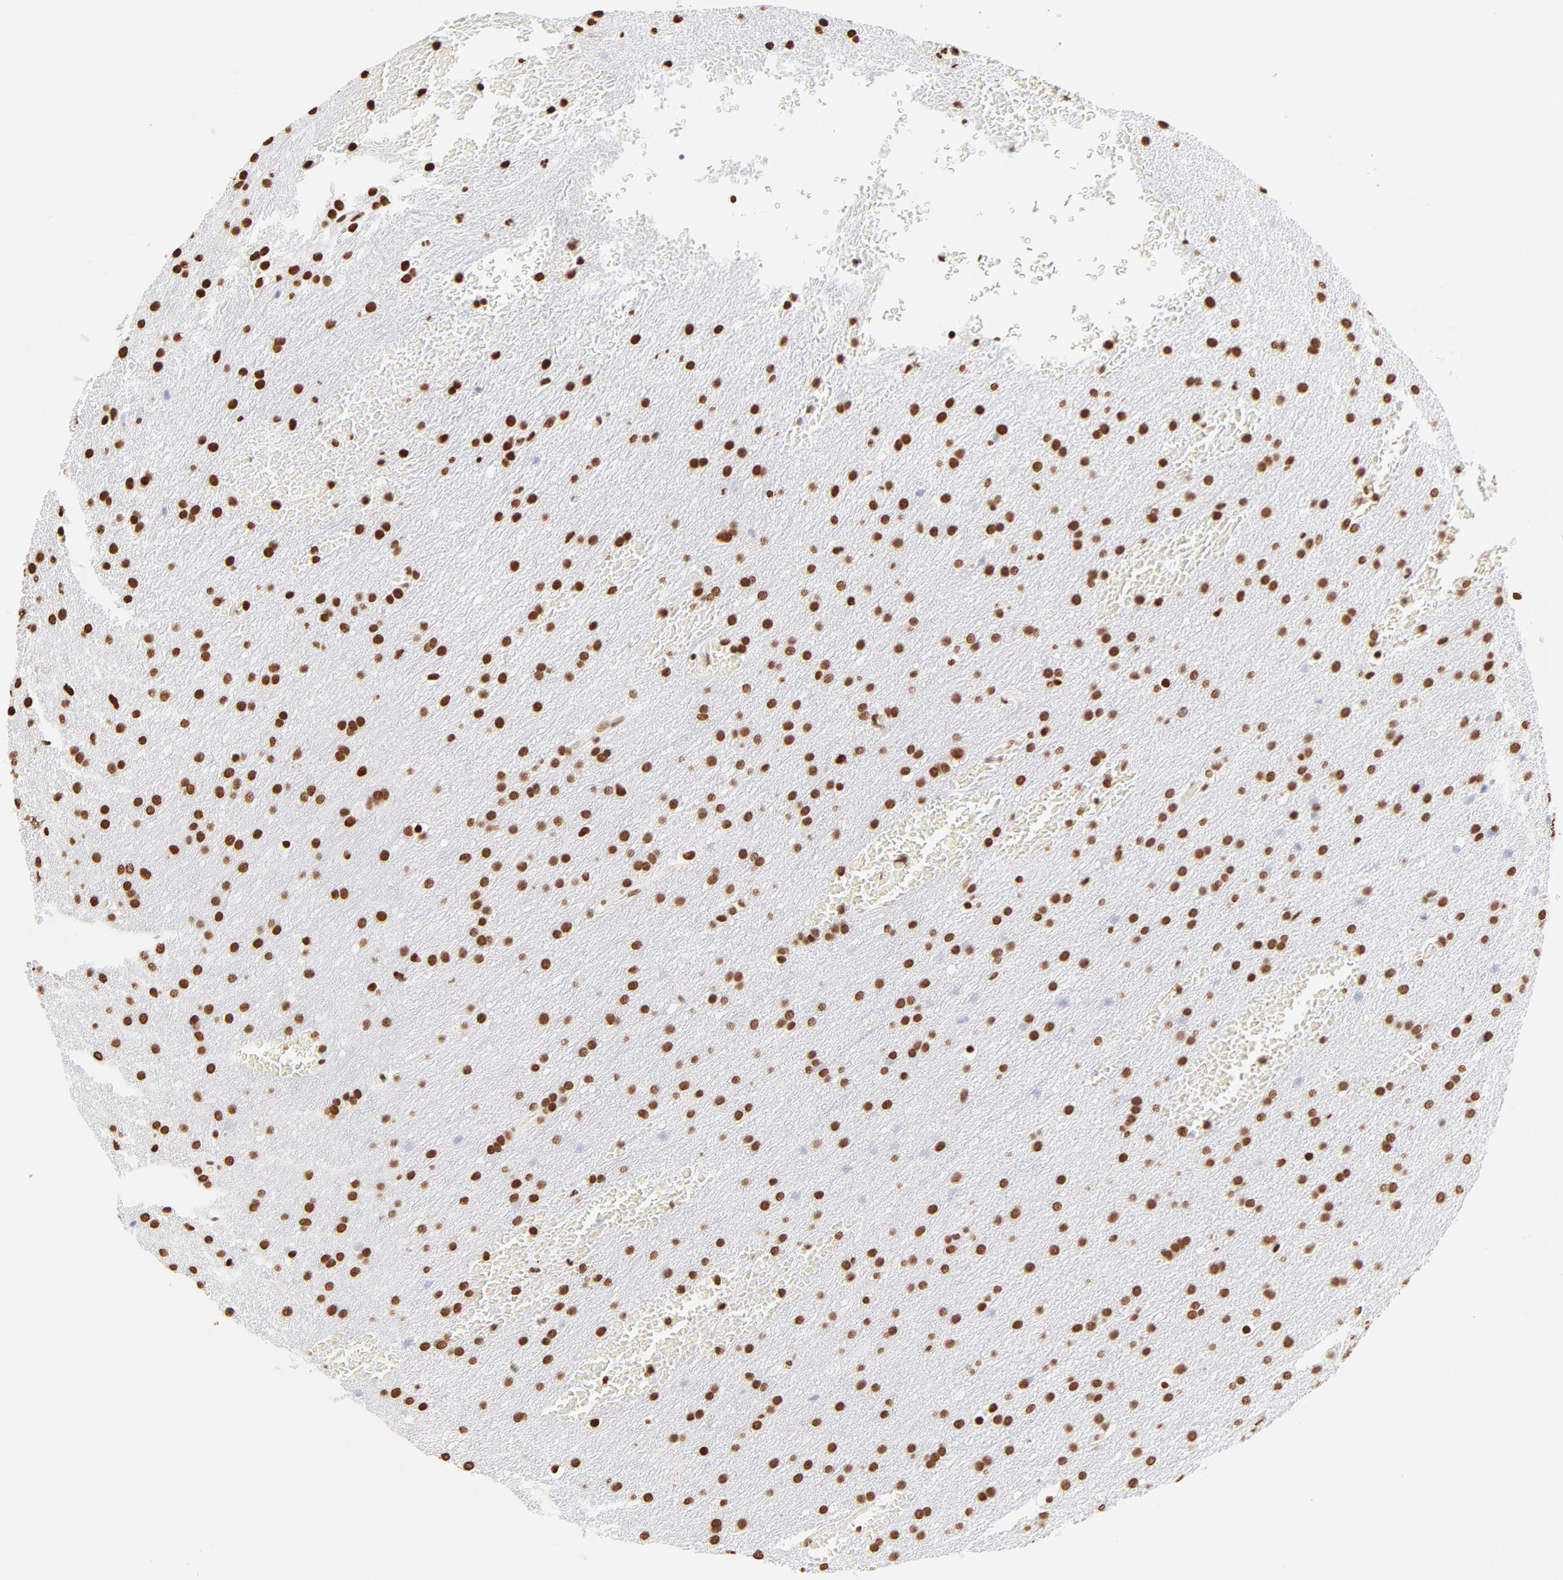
{"staining": {"intensity": "strong", "quantity": ">75%", "location": "nuclear"}, "tissue": "glioma", "cell_type": "Tumor cells", "image_type": "cancer", "snomed": [{"axis": "morphology", "description": "Glioma, malignant, Low grade"}, {"axis": "topography", "description": "Brain"}], "caption": "Immunohistochemical staining of human glioma shows high levels of strong nuclear staining in approximately >75% of tumor cells. (brown staining indicates protein expression, while blue staining denotes nuclei).", "gene": "ZNF540", "patient": {"sex": "female", "age": 32}}